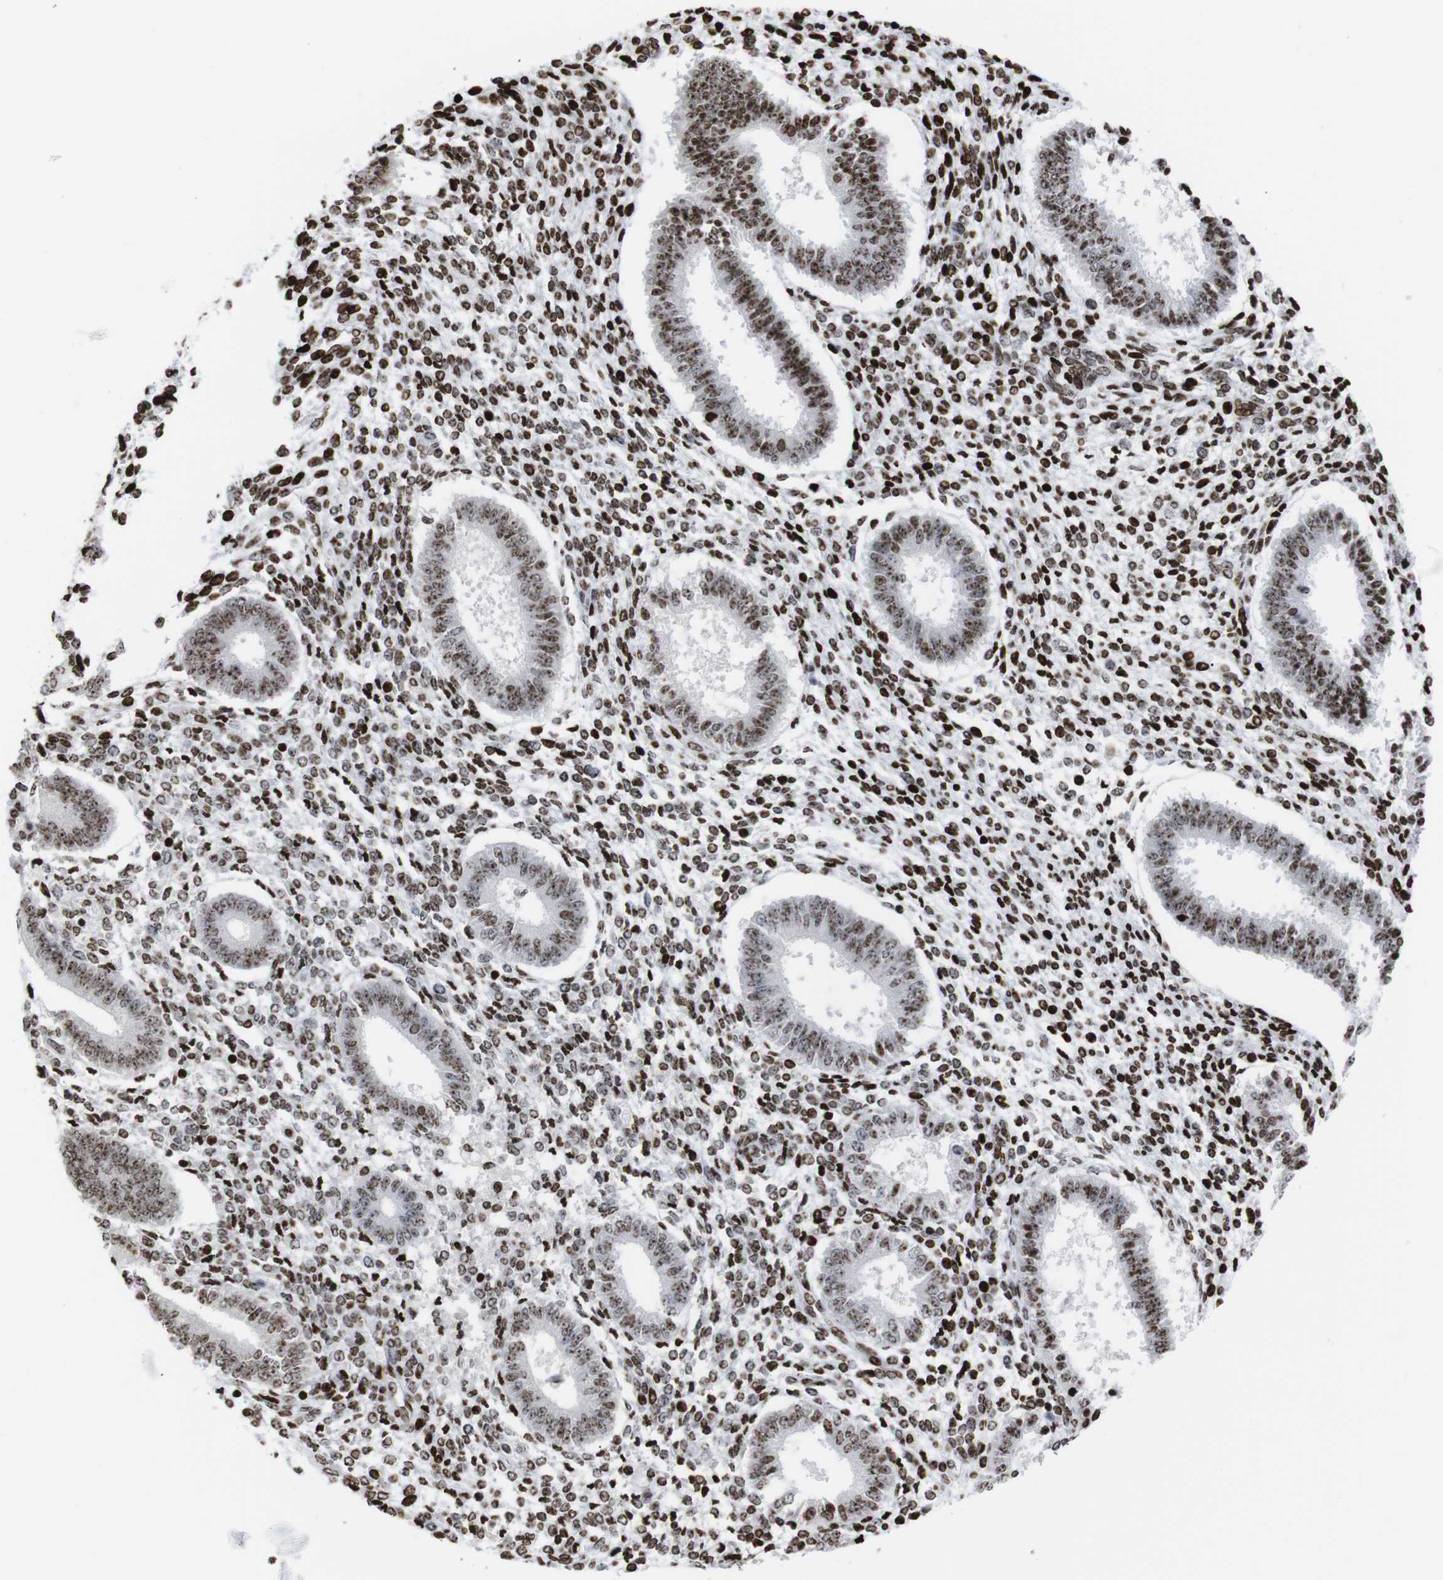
{"staining": {"intensity": "strong", "quantity": ">75%", "location": "nuclear"}, "tissue": "endometrium", "cell_type": "Cells in endometrial stroma", "image_type": "normal", "snomed": [{"axis": "morphology", "description": "Normal tissue, NOS"}, {"axis": "topography", "description": "Endometrium"}], "caption": "The histopathology image demonstrates a brown stain indicating the presence of a protein in the nuclear of cells in endometrial stroma in endometrium. Nuclei are stained in blue.", "gene": "H1", "patient": {"sex": "female", "age": 35}}